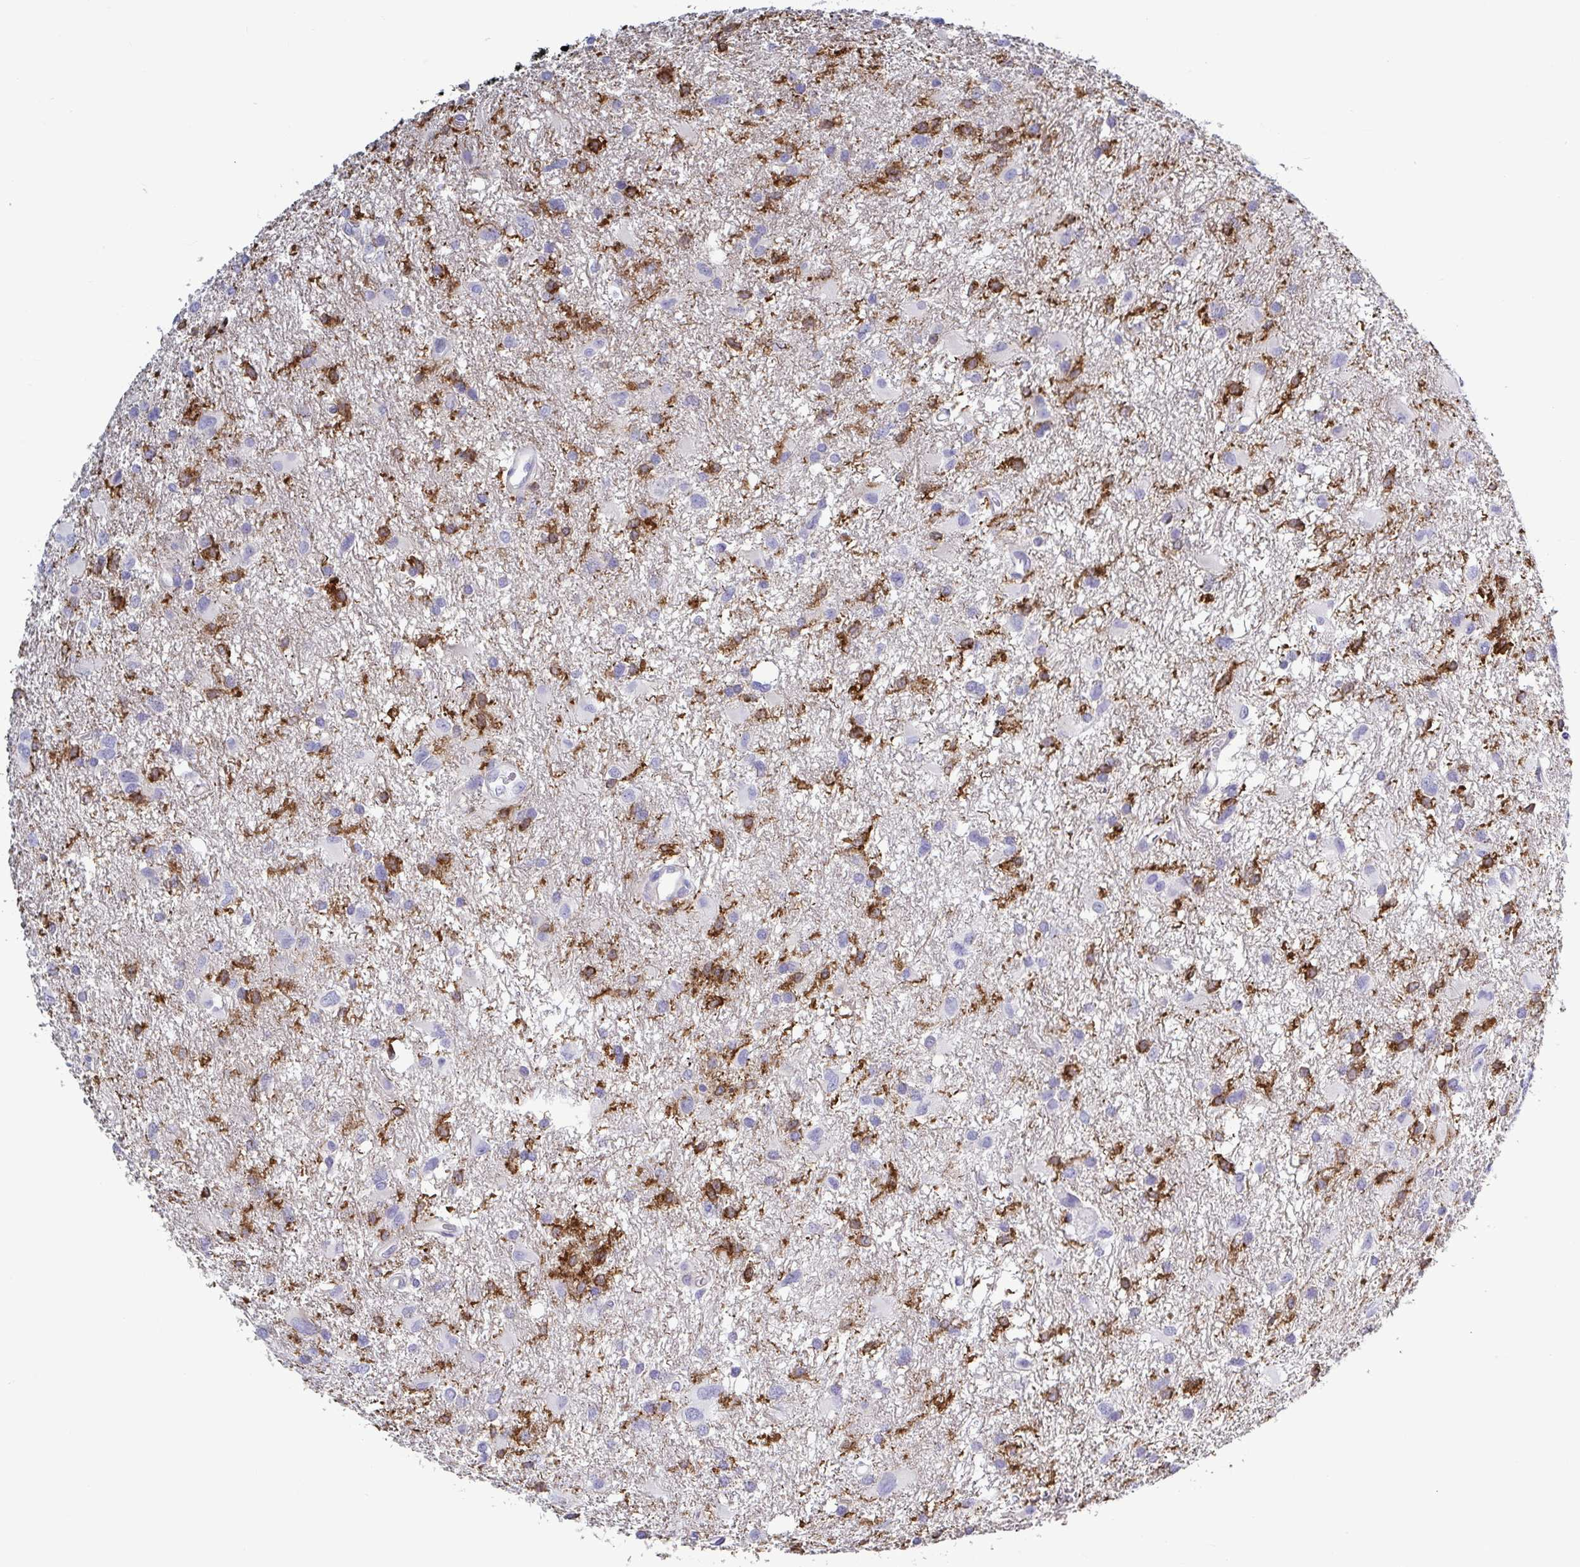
{"staining": {"intensity": "strong", "quantity": "25%-75%", "location": "cytoplasmic/membranous"}, "tissue": "glioma", "cell_type": "Tumor cells", "image_type": "cancer", "snomed": [{"axis": "morphology", "description": "Glioma, malignant, High grade"}, {"axis": "topography", "description": "Brain"}], "caption": "An IHC image of tumor tissue is shown. Protein staining in brown shows strong cytoplasmic/membranous positivity in glioma within tumor cells.", "gene": "TNNI2", "patient": {"sex": "male", "age": 53}}